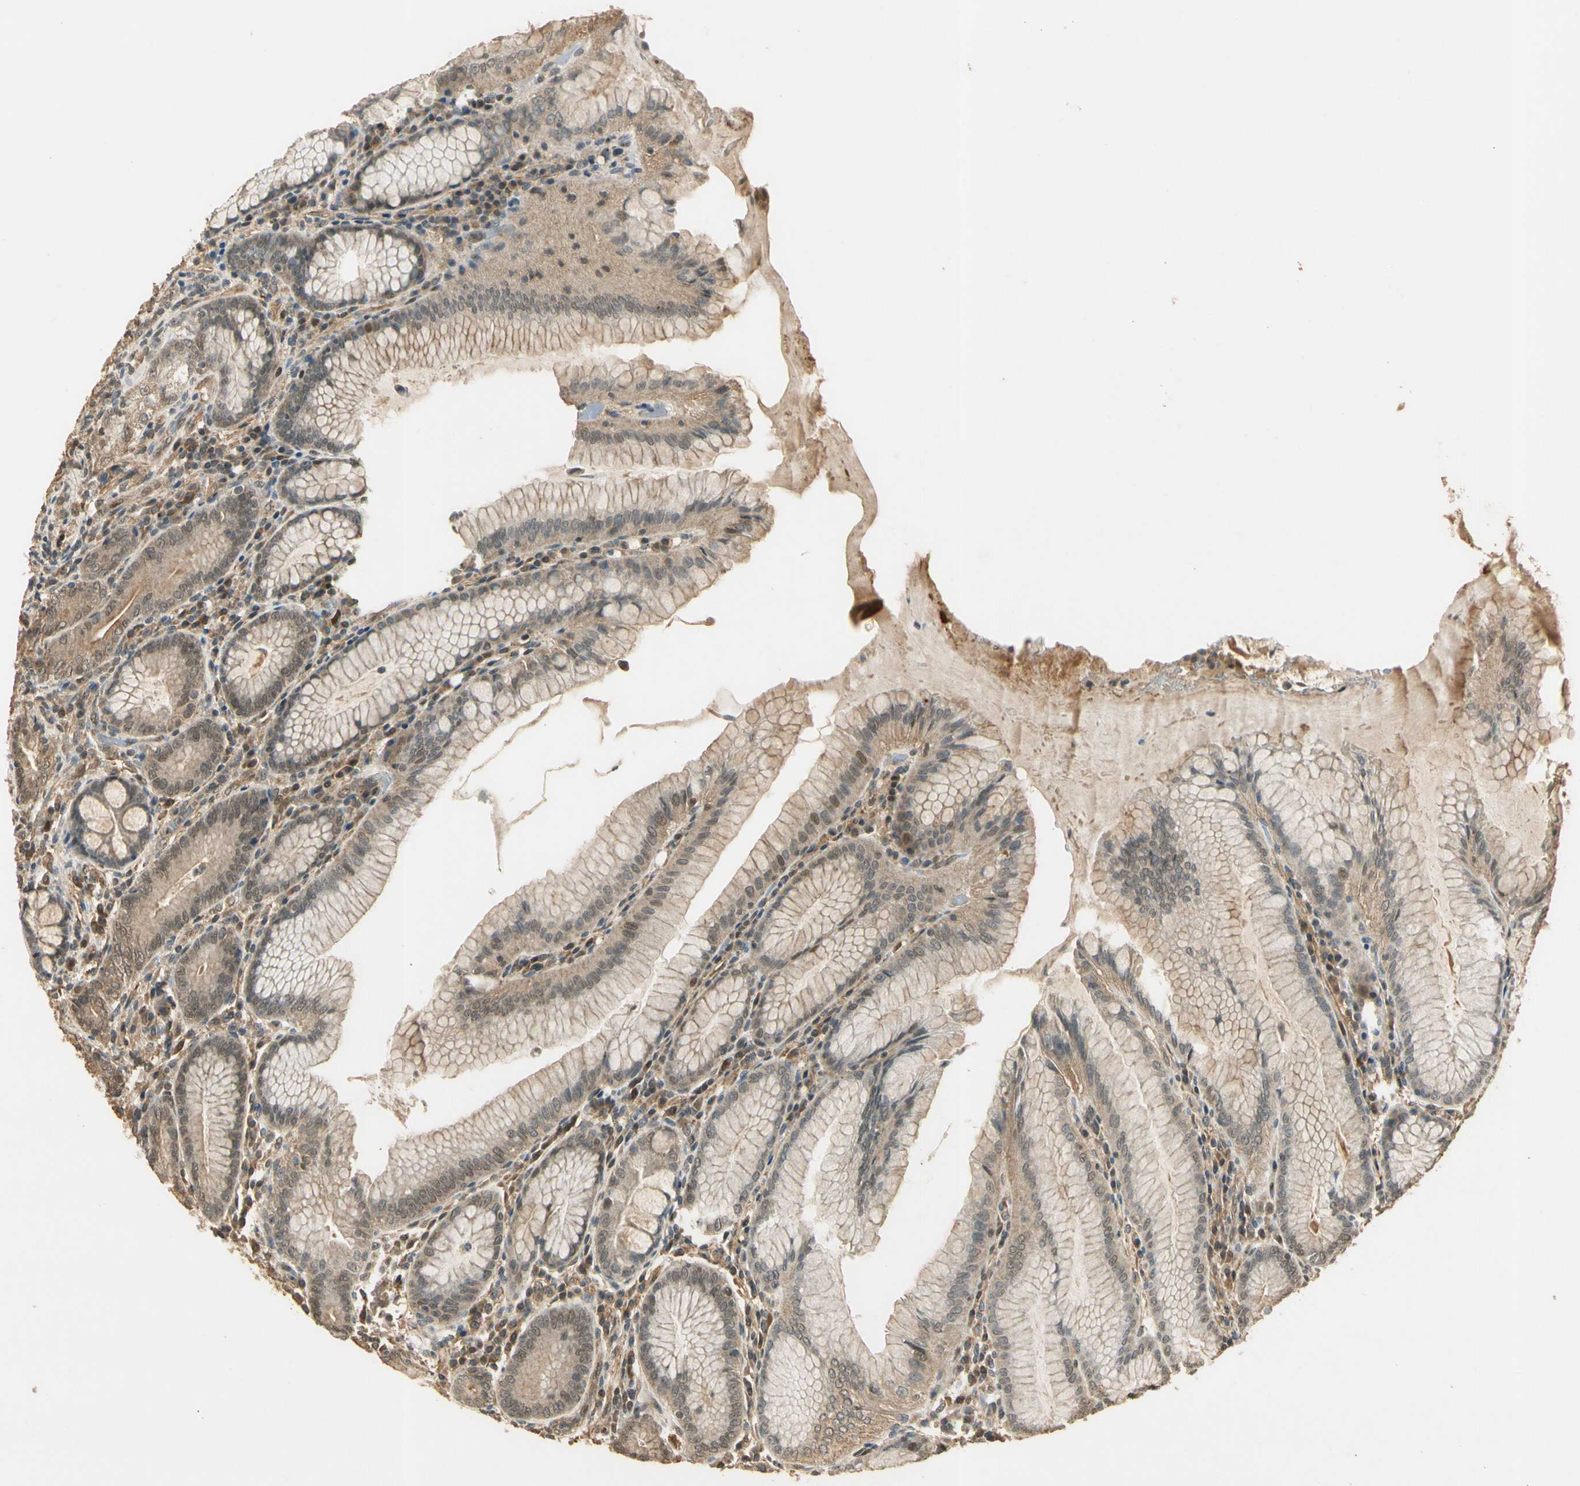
{"staining": {"intensity": "moderate", "quantity": "25%-75%", "location": "cytoplasmic/membranous,nuclear"}, "tissue": "stomach", "cell_type": "Glandular cells", "image_type": "normal", "snomed": [{"axis": "morphology", "description": "Normal tissue, NOS"}, {"axis": "topography", "description": "Stomach, lower"}], "caption": "A photomicrograph showing moderate cytoplasmic/membranous,nuclear positivity in approximately 25%-75% of glandular cells in unremarkable stomach, as visualized by brown immunohistochemical staining.", "gene": "GMEB2", "patient": {"sex": "female", "age": 76}}